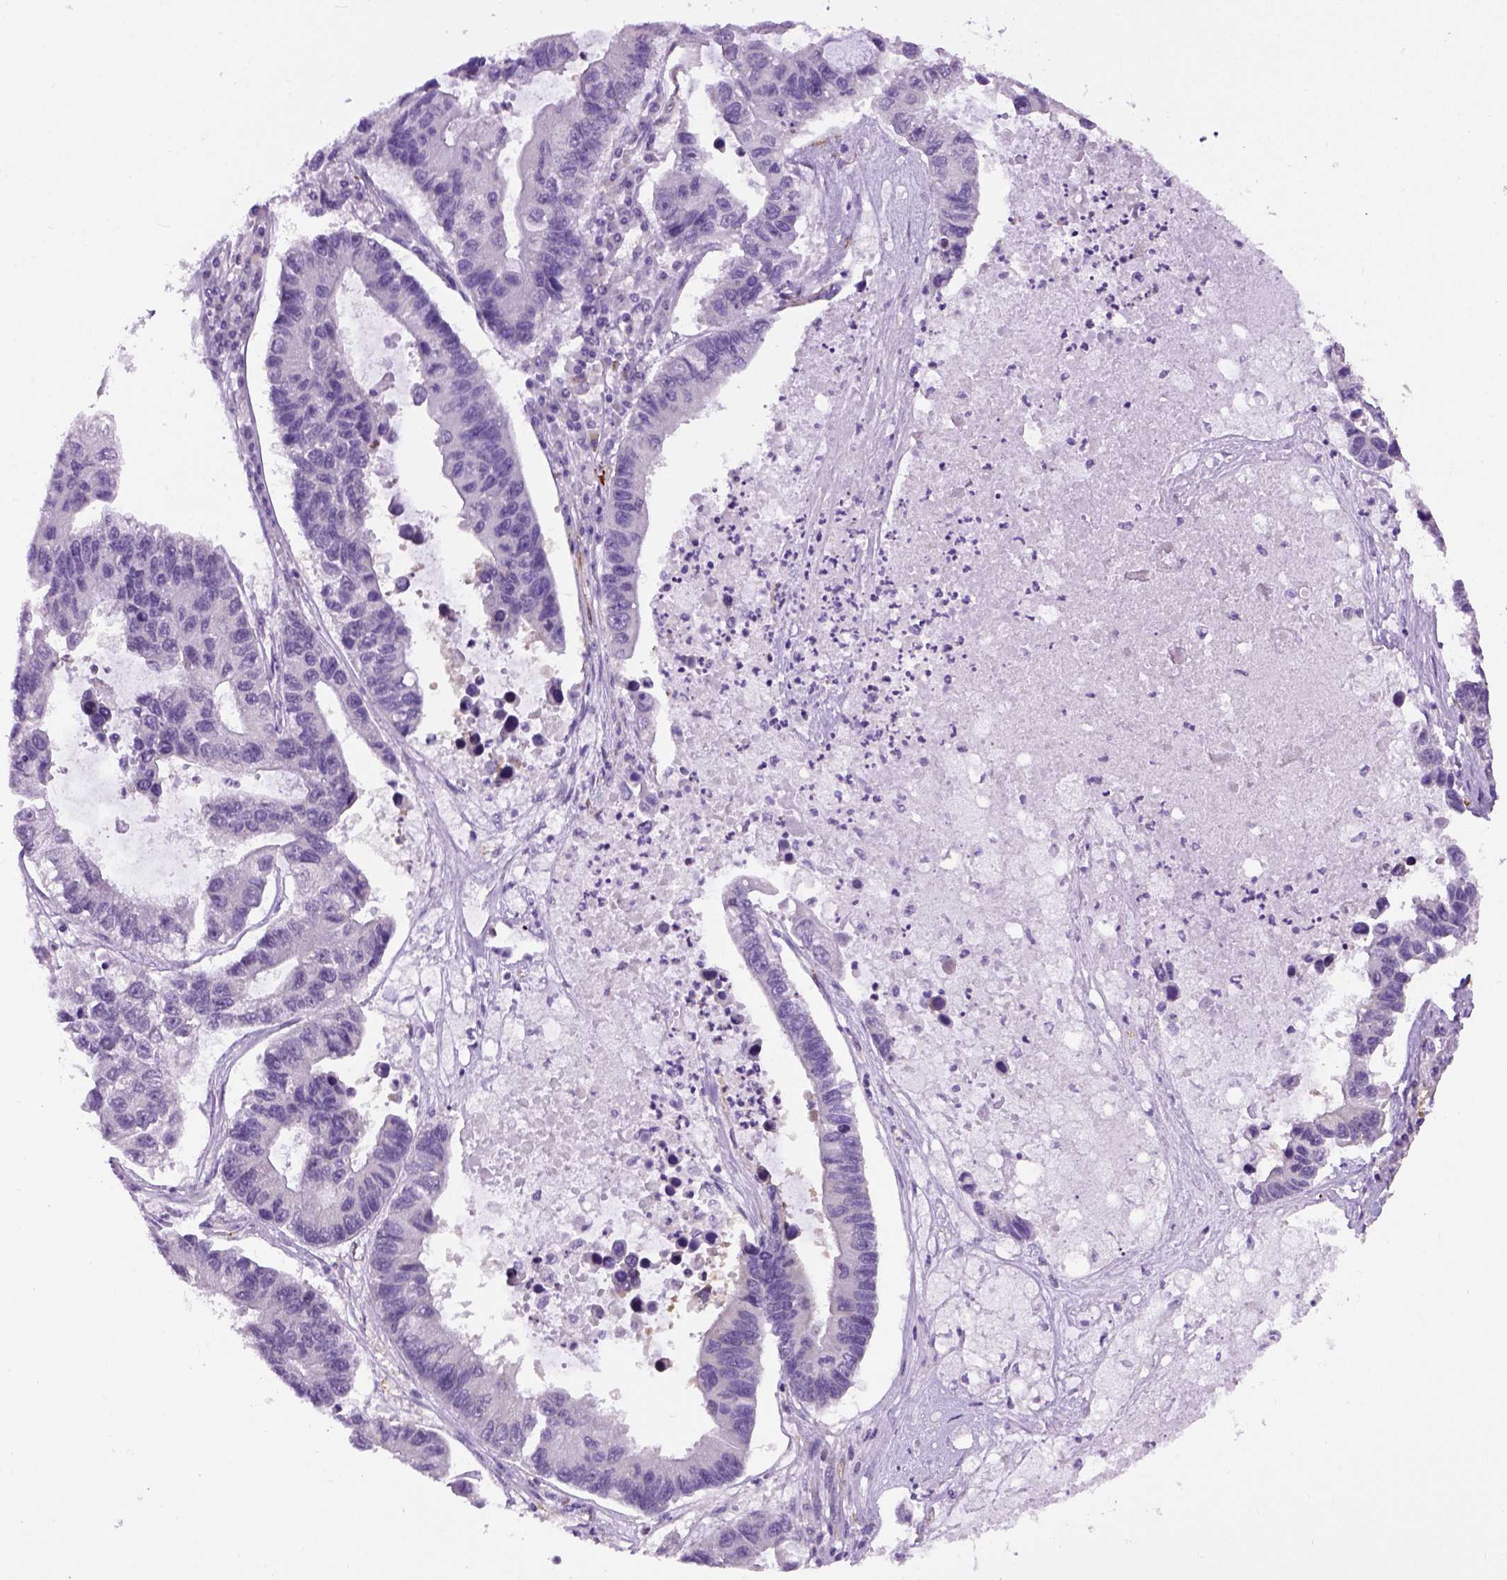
{"staining": {"intensity": "negative", "quantity": "none", "location": "none"}, "tissue": "lung cancer", "cell_type": "Tumor cells", "image_type": "cancer", "snomed": [{"axis": "morphology", "description": "Adenocarcinoma, NOS"}, {"axis": "topography", "description": "Bronchus"}, {"axis": "topography", "description": "Lung"}], "caption": "Immunohistochemistry photomicrograph of neoplastic tissue: lung cancer (adenocarcinoma) stained with DAB demonstrates no significant protein expression in tumor cells. (DAB immunohistochemistry (IHC) with hematoxylin counter stain).", "gene": "KAZN", "patient": {"sex": "female", "age": 51}}